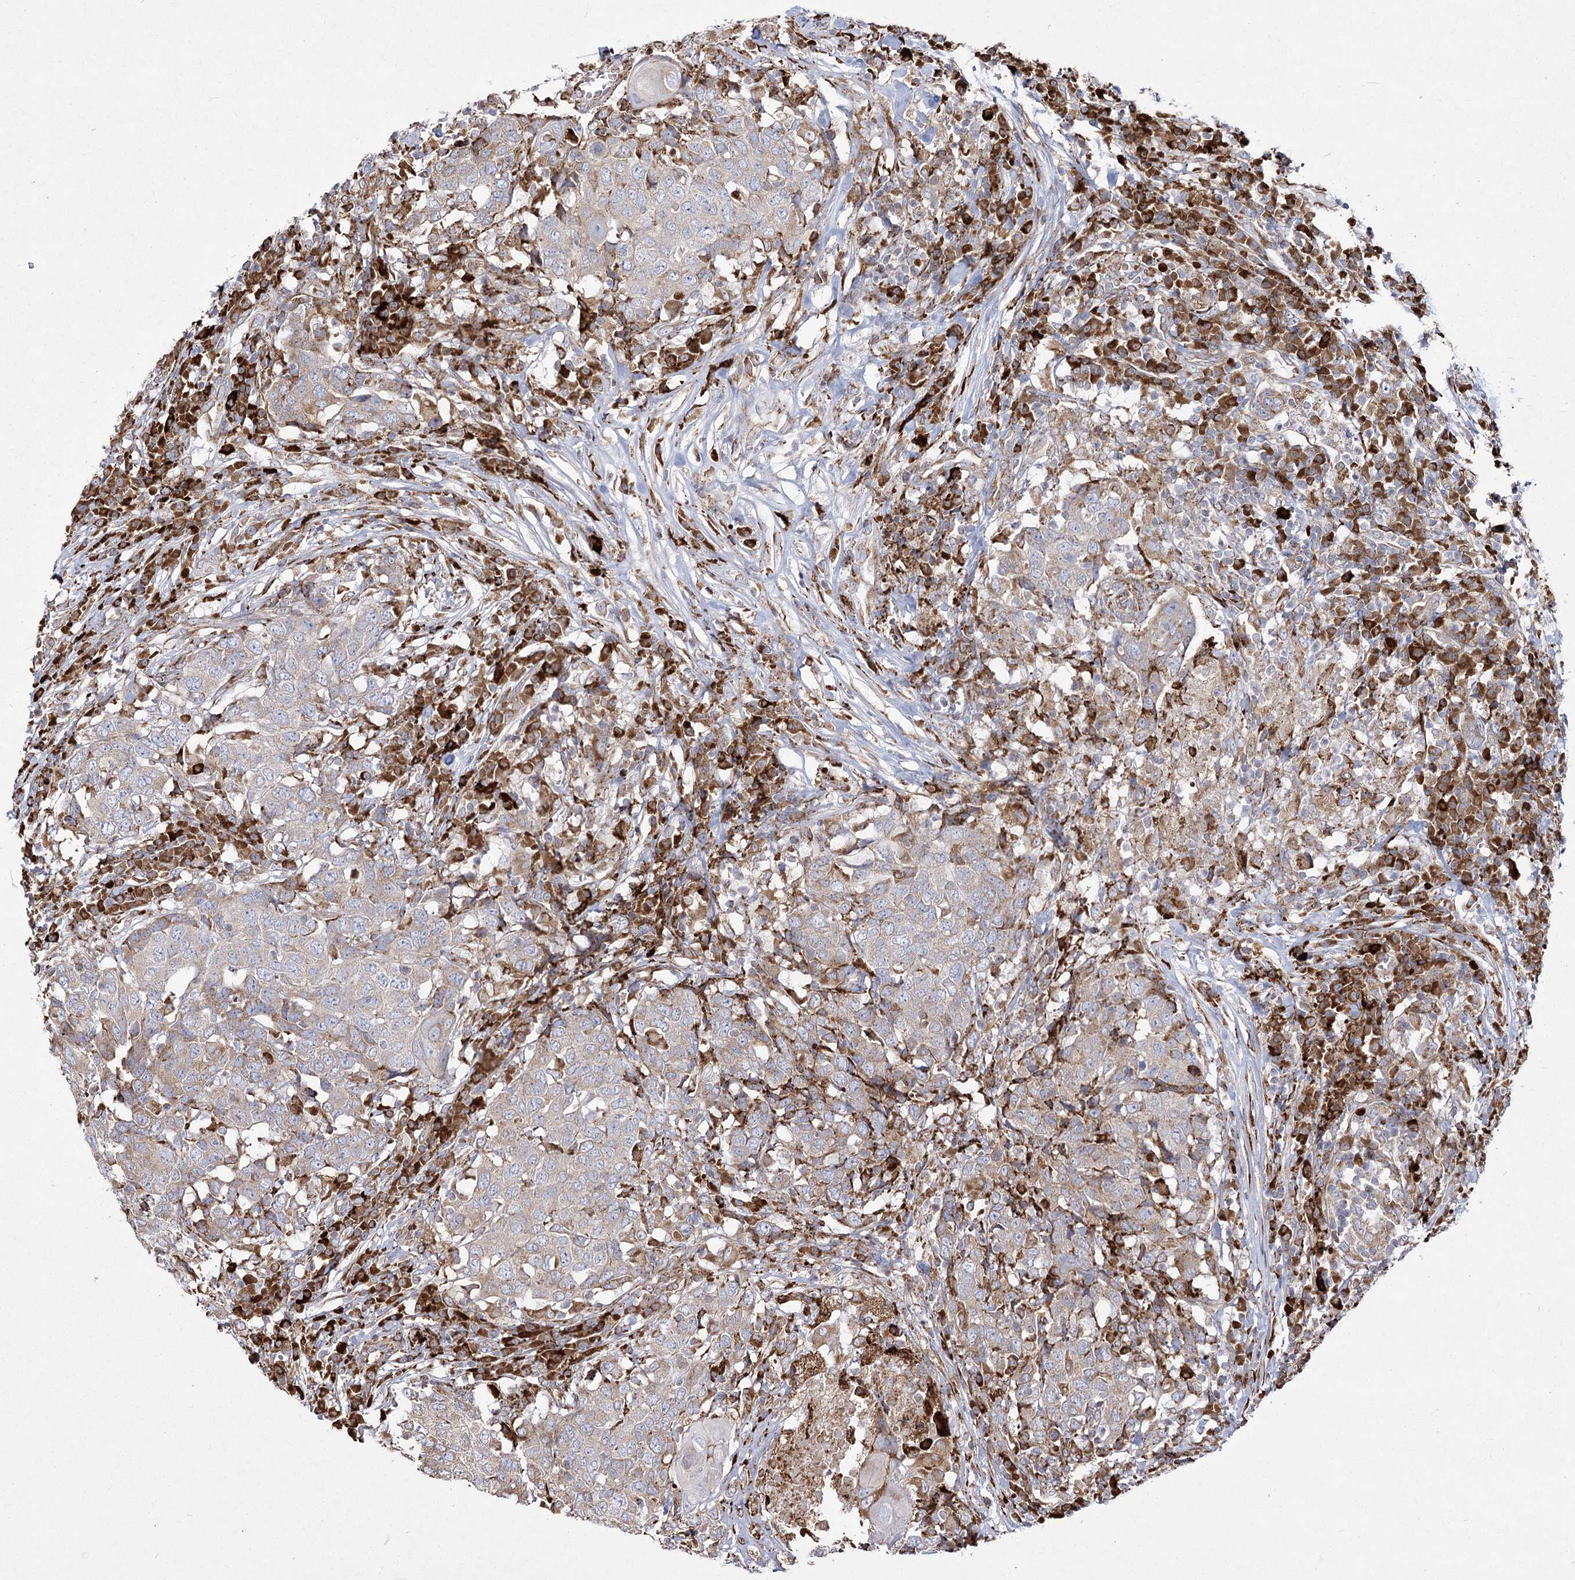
{"staining": {"intensity": "weak", "quantity": "<25%", "location": "cytoplasmic/membranous"}, "tissue": "head and neck cancer", "cell_type": "Tumor cells", "image_type": "cancer", "snomed": [{"axis": "morphology", "description": "Squamous cell carcinoma, NOS"}, {"axis": "topography", "description": "Head-Neck"}], "caption": "Squamous cell carcinoma (head and neck) was stained to show a protein in brown. There is no significant positivity in tumor cells. (DAB (3,3'-diaminobenzidine) IHC visualized using brightfield microscopy, high magnification).", "gene": "NHLRC2", "patient": {"sex": "male", "age": 66}}